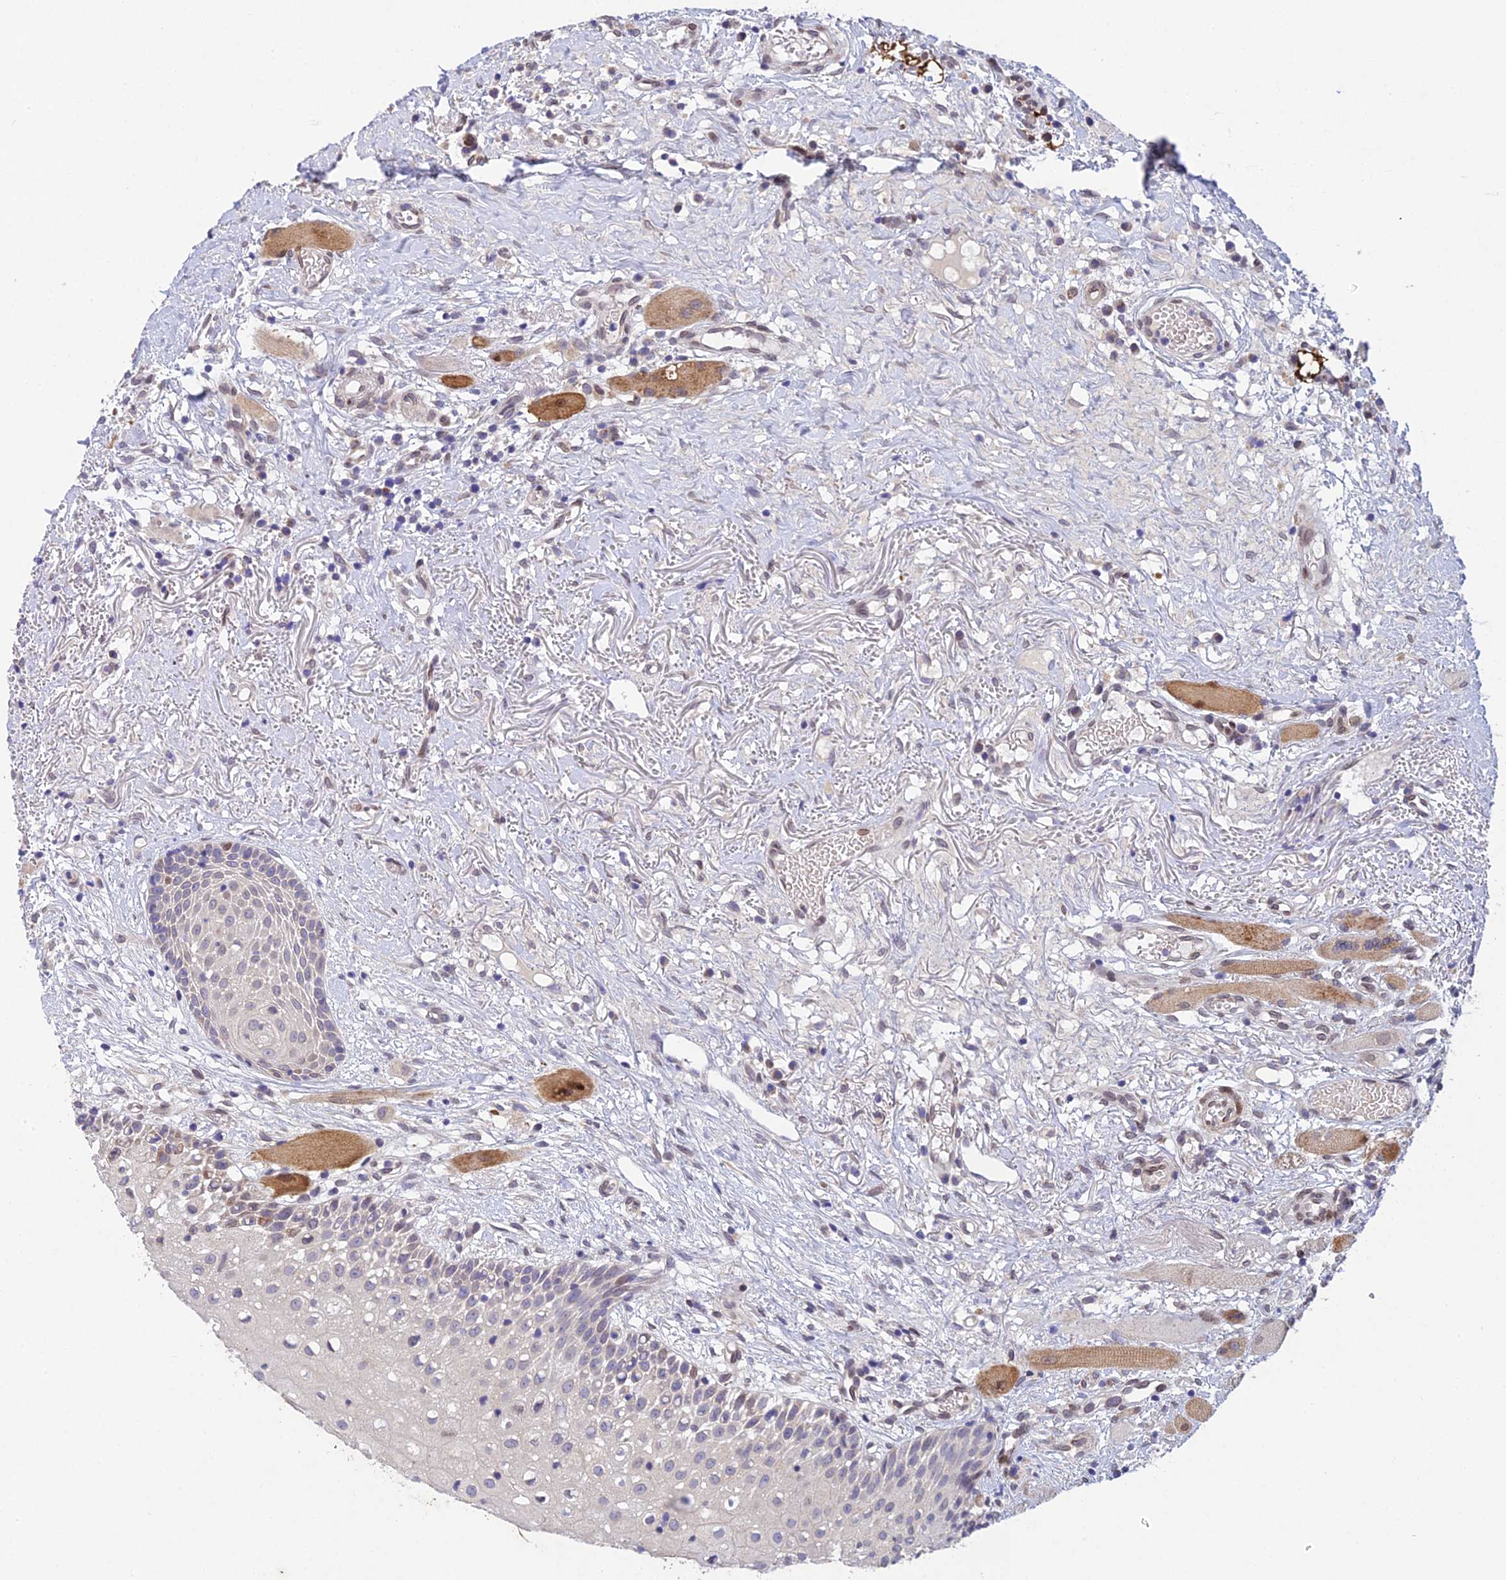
{"staining": {"intensity": "moderate", "quantity": "<25%", "location": "nuclear"}, "tissue": "oral mucosa", "cell_type": "Squamous epithelial cells", "image_type": "normal", "snomed": [{"axis": "morphology", "description": "Normal tissue, NOS"}, {"axis": "topography", "description": "Oral tissue"}], "caption": "Protein analysis of benign oral mucosa displays moderate nuclear expression in about <25% of squamous epithelial cells.", "gene": "MGAT2", "patient": {"sex": "female", "age": 69}}